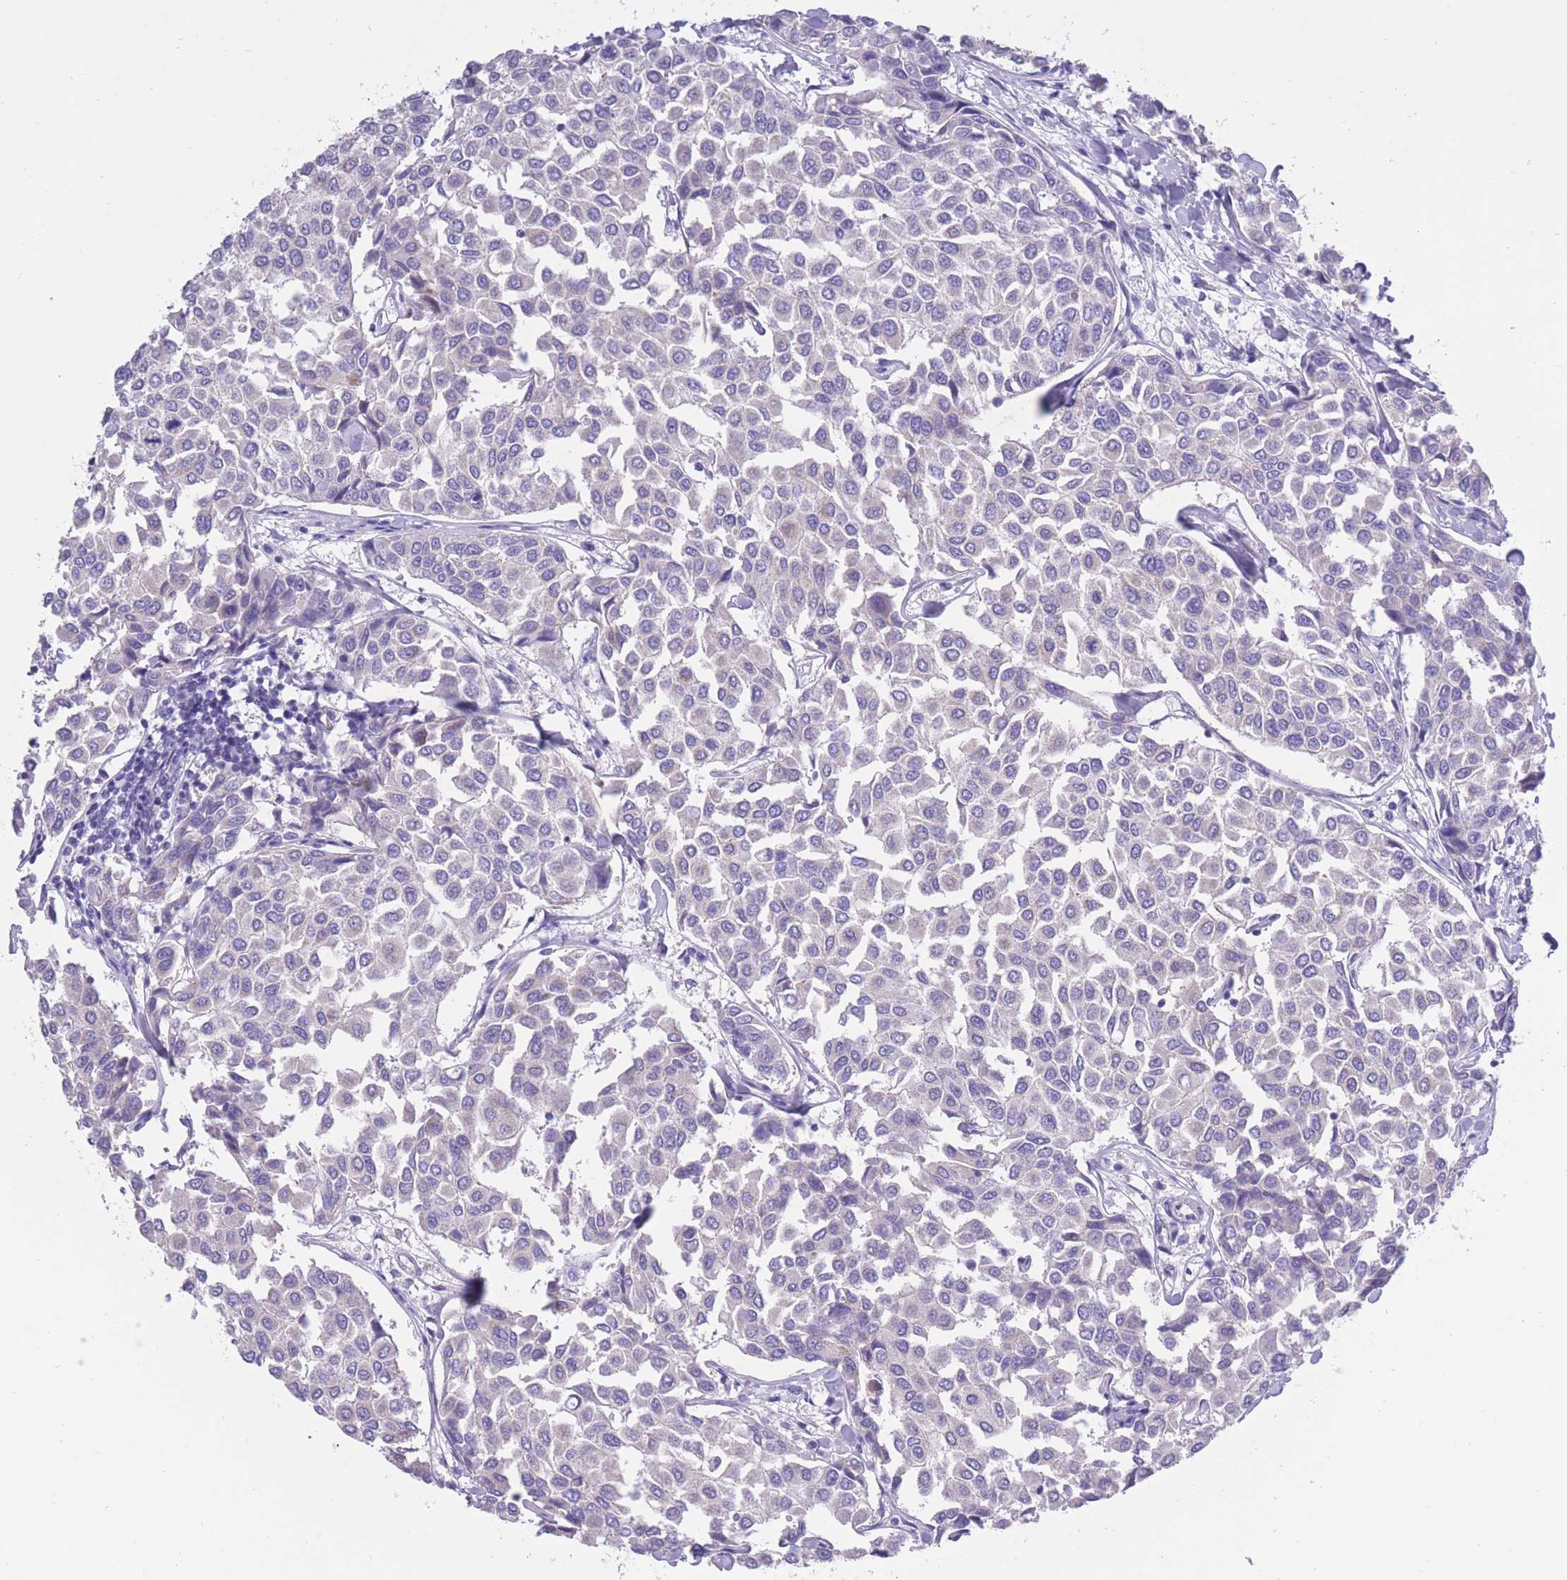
{"staining": {"intensity": "negative", "quantity": "none", "location": "none"}, "tissue": "breast cancer", "cell_type": "Tumor cells", "image_type": "cancer", "snomed": [{"axis": "morphology", "description": "Duct carcinoma"}, {"axis": "topography", "description": "Breast"}], "caption": "Tumor cells show no significant protein positivity in breast invasive ductal carcinoma.", "gene": "INTS2", "patient": {"sex": "female", "age": 55}}